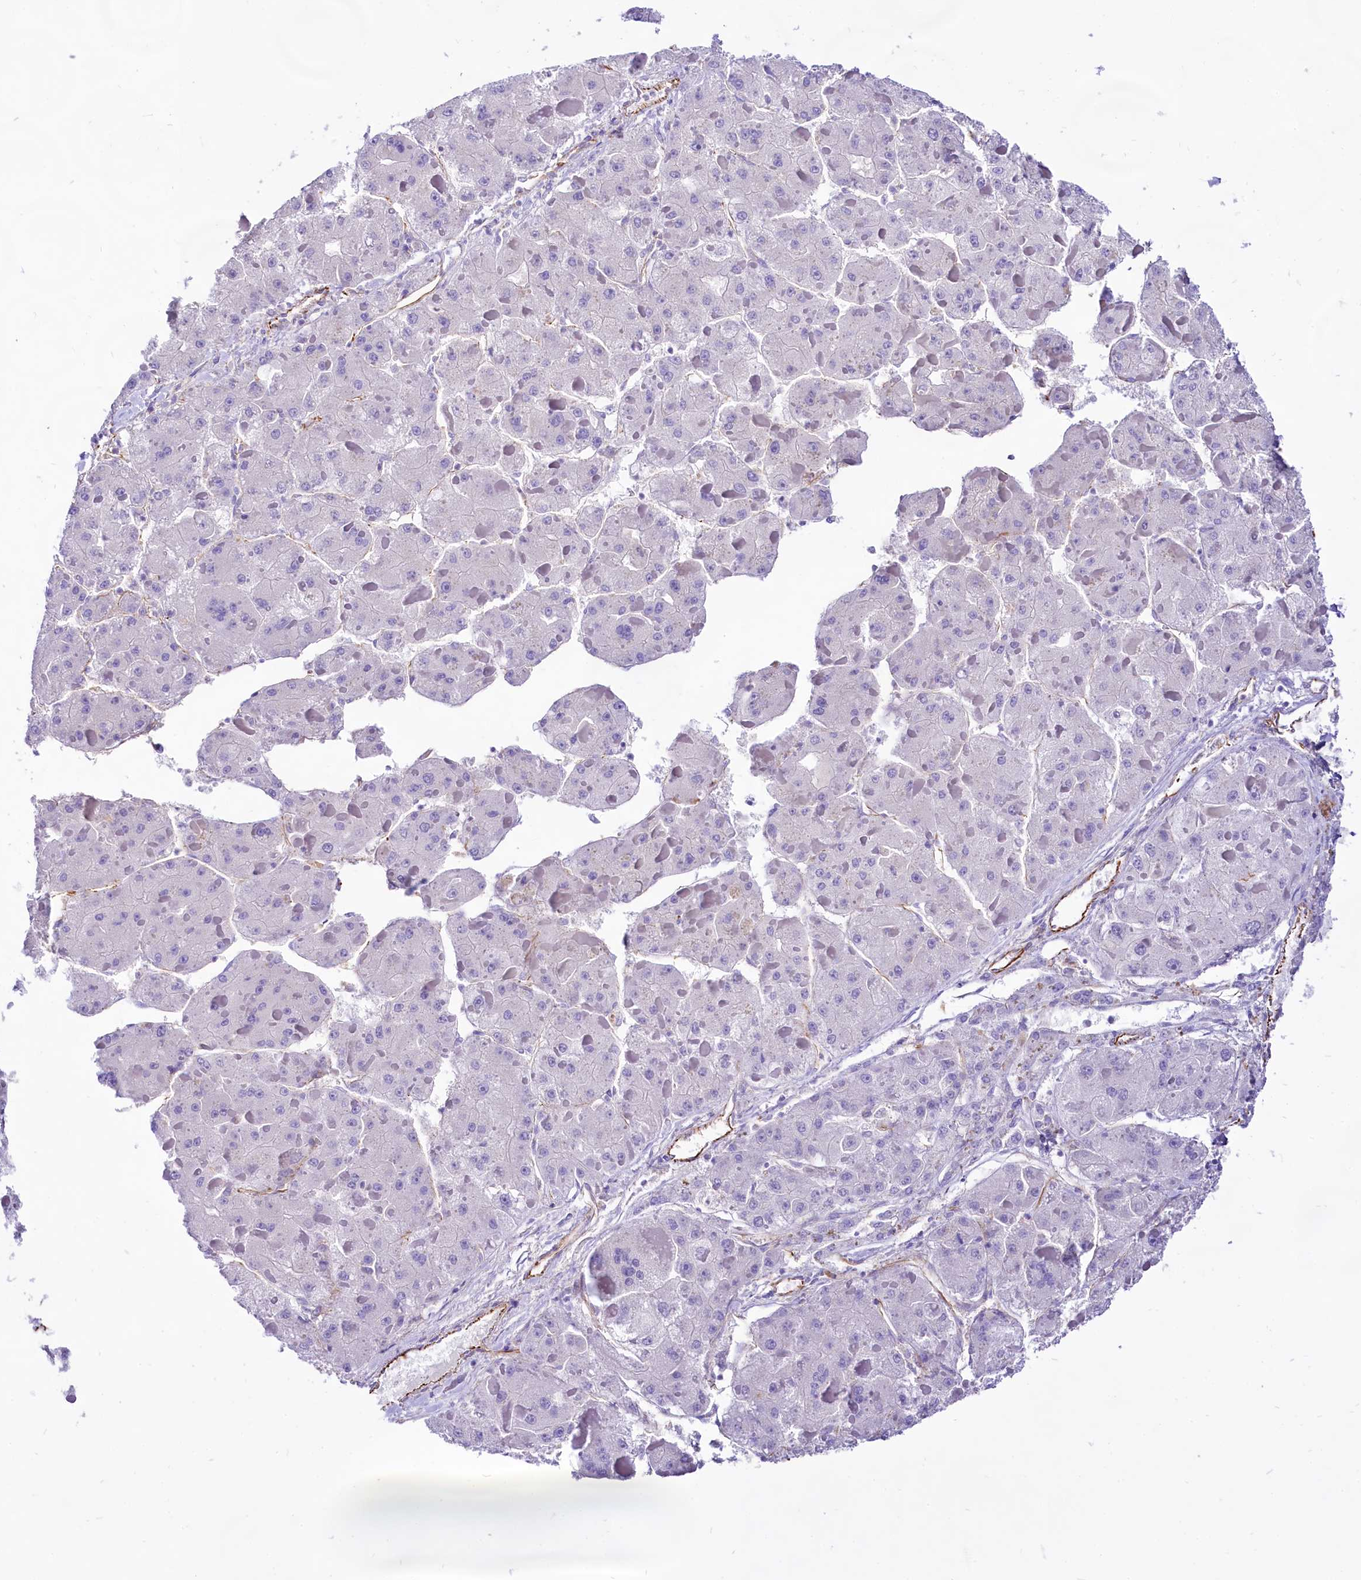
{"staining": {"intensity": "negative", "quantity": "none", "location": "none"}, "tissue": "liver cancer", "cell_type": "Tumor cells", "image_type": "cancer", "snomed": [{"axis": "morphology", "description": "Carcinoma, Hepatocellular, NOS"}, {"axis": "topography", "description": "Liver"}], "caption": "This is an immunohistochemistry image of hepatocellular carcinoma (liver). There is no expression in tumor cells.", "gene": "CD99", "patient": {"sex": "female", "age": 73}}